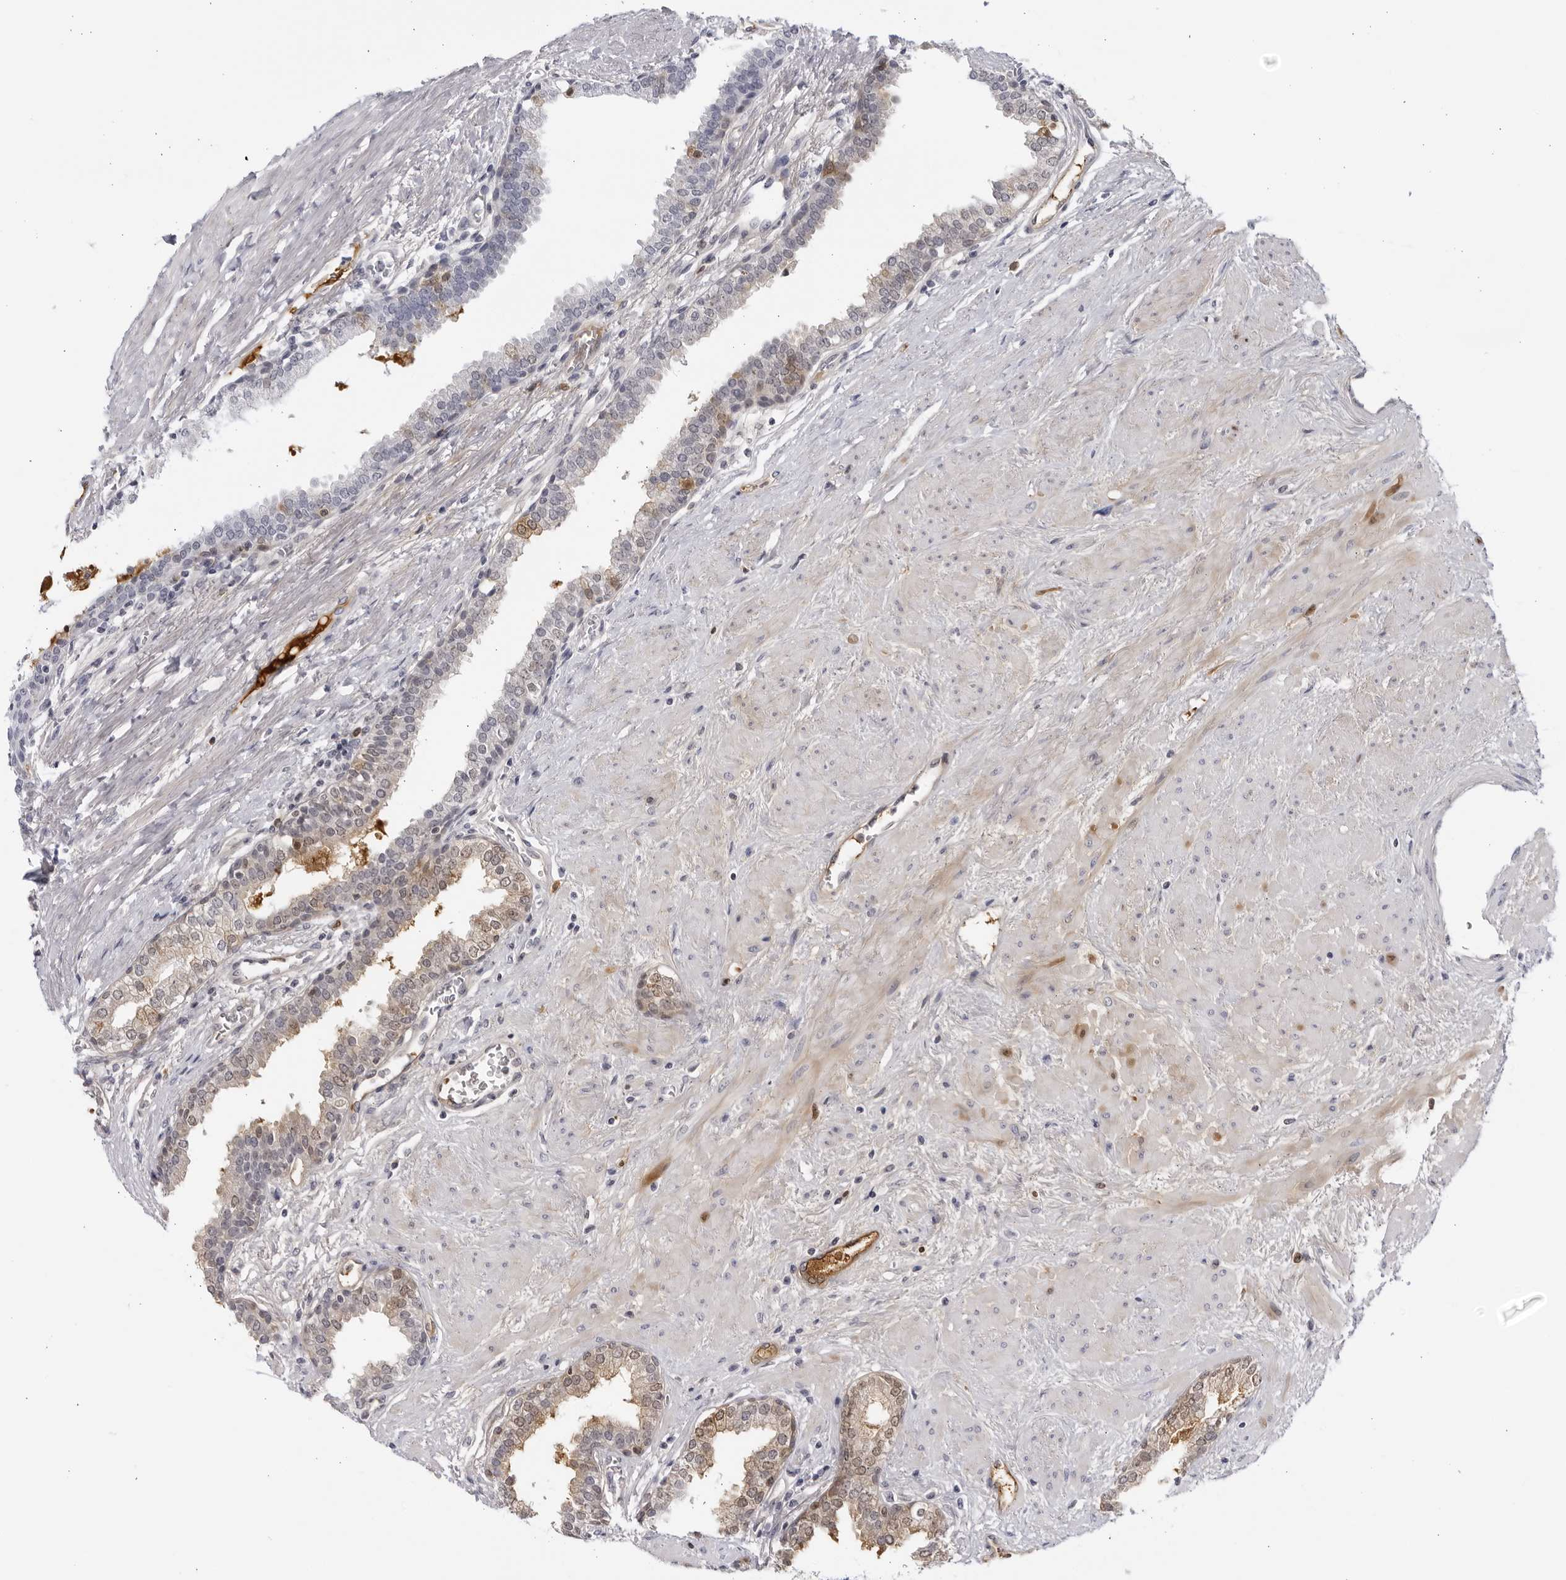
{"staining": {"intensity": "weak", "quantity": "25%-75%", "location": "cytoplasmic/membranous,nuclear"}, "tissue": "prostate", "cell_type": "Glandular cells", "image_type": "normal", "snomed": [{"axis": "morphology", "description": "Normal tissue, NOS"}, {"axis": "topography", "description": "Prostate"}], "caption": "Prostate stained with DAB (3,3'-diaminobenzidine) immunohistochemistry (IHC) displays low levels of weak cytoplasmic/membranous,nuclear positivity in about 25%-75% of glandular cells. (IHC, brightfield microscopy, high magnification).", "gene": "CNBD1", "patient": {"sex": "male", "age": 51}}